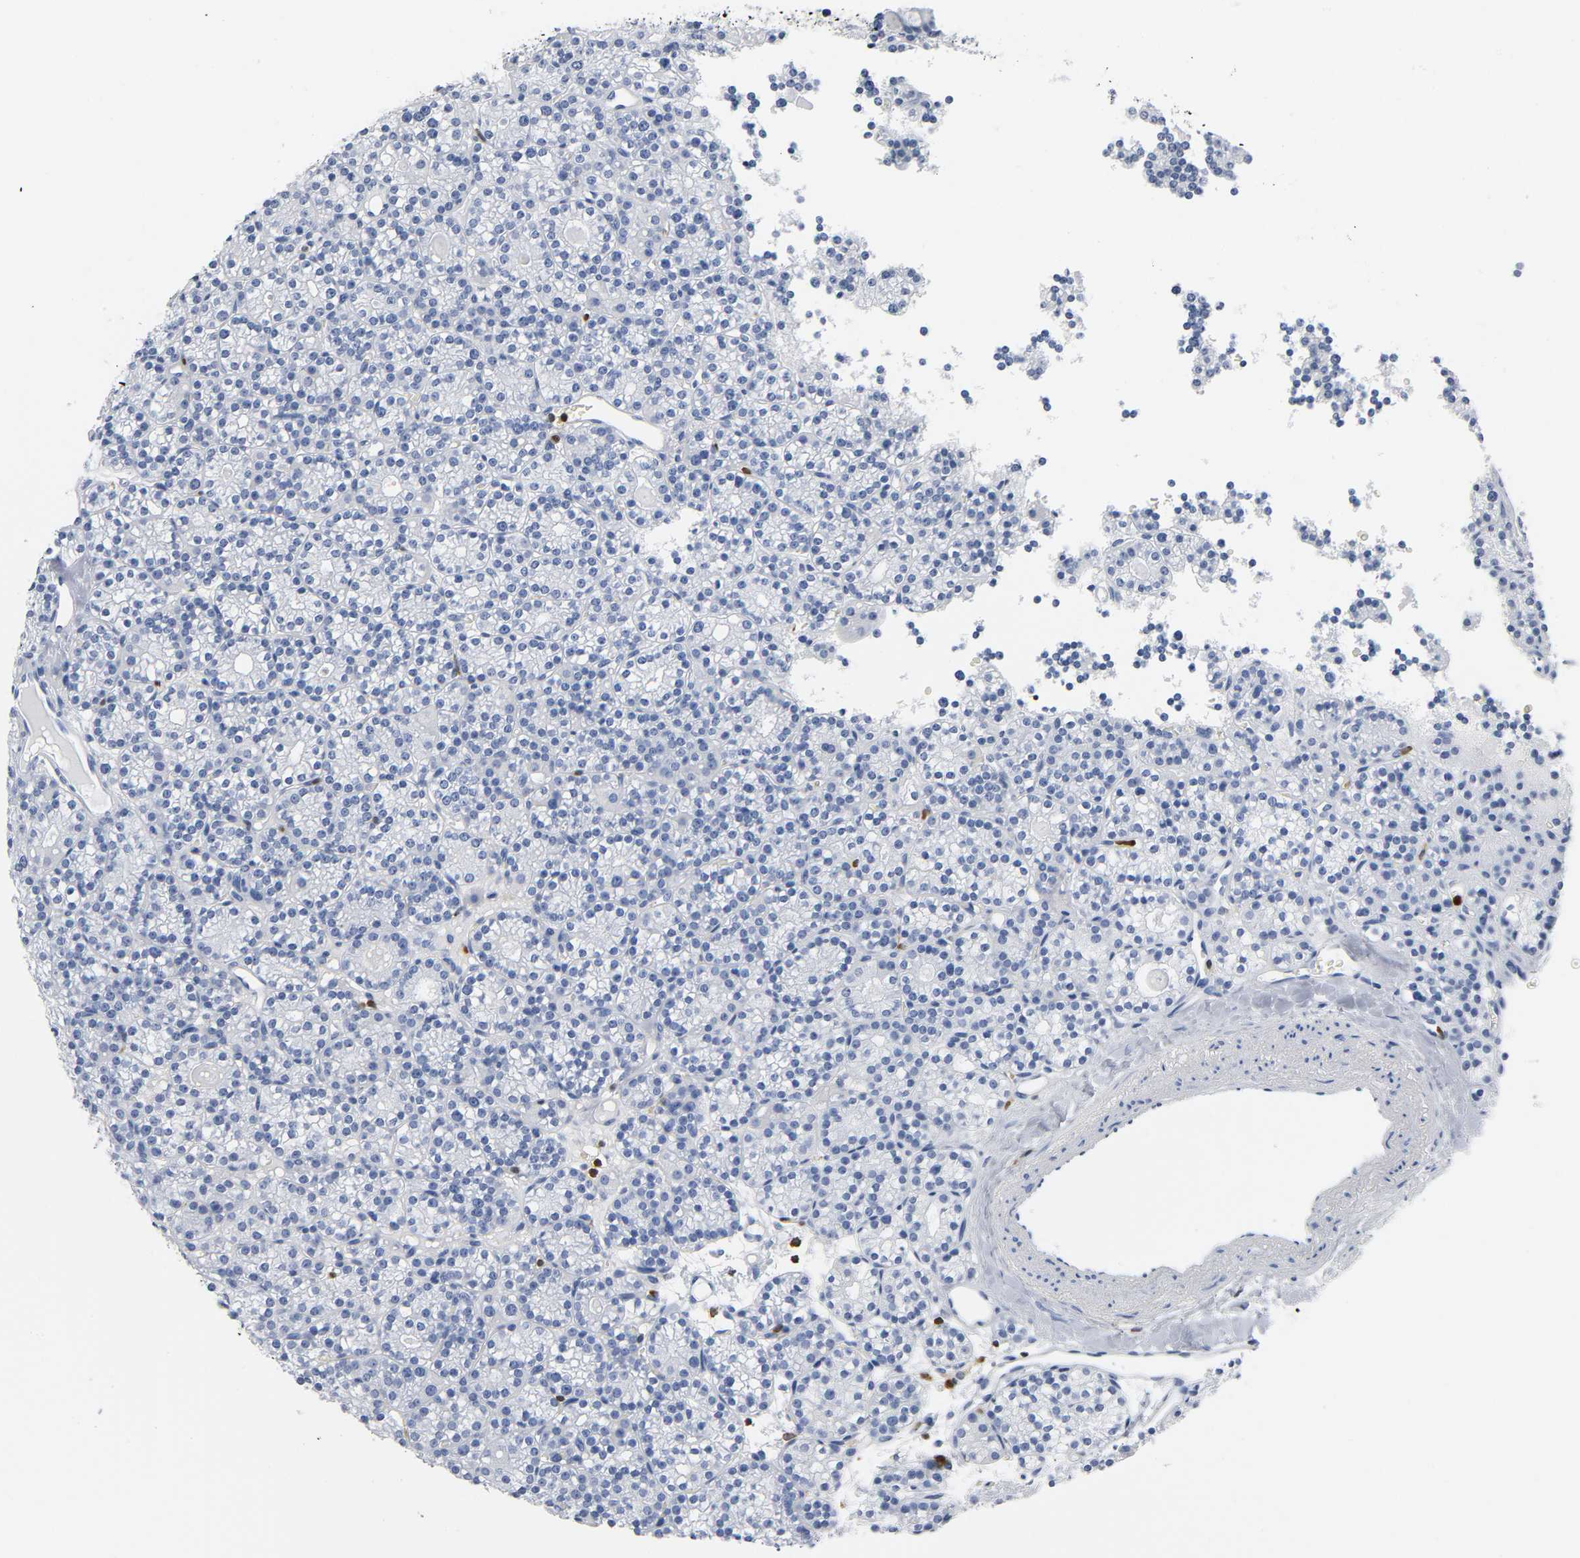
{"staining": {"intensity": "negative", "quantity": "none", "location": "none"}, "tissue": "parathyroid gland", "cell_type": "Glandular cells", "image_type": "normal", "snomed": [{"axis": "morphology", "description": "Normal tissue, NOS"}, {"axis": "topography", "description": "Parathyroid gland"}], "caption": "An immunohistochemistry (IHC) image of unremarkable parathyroid gland is shown. There is no staining in glandular cells of parathyroid gland. (Stains: DAB IHC with hematoxylin counter stain, Microscopy: brightfield microscopy at high magnification).", "gene": "DOK2", "patient": {"sex": "female", "age": 64}}